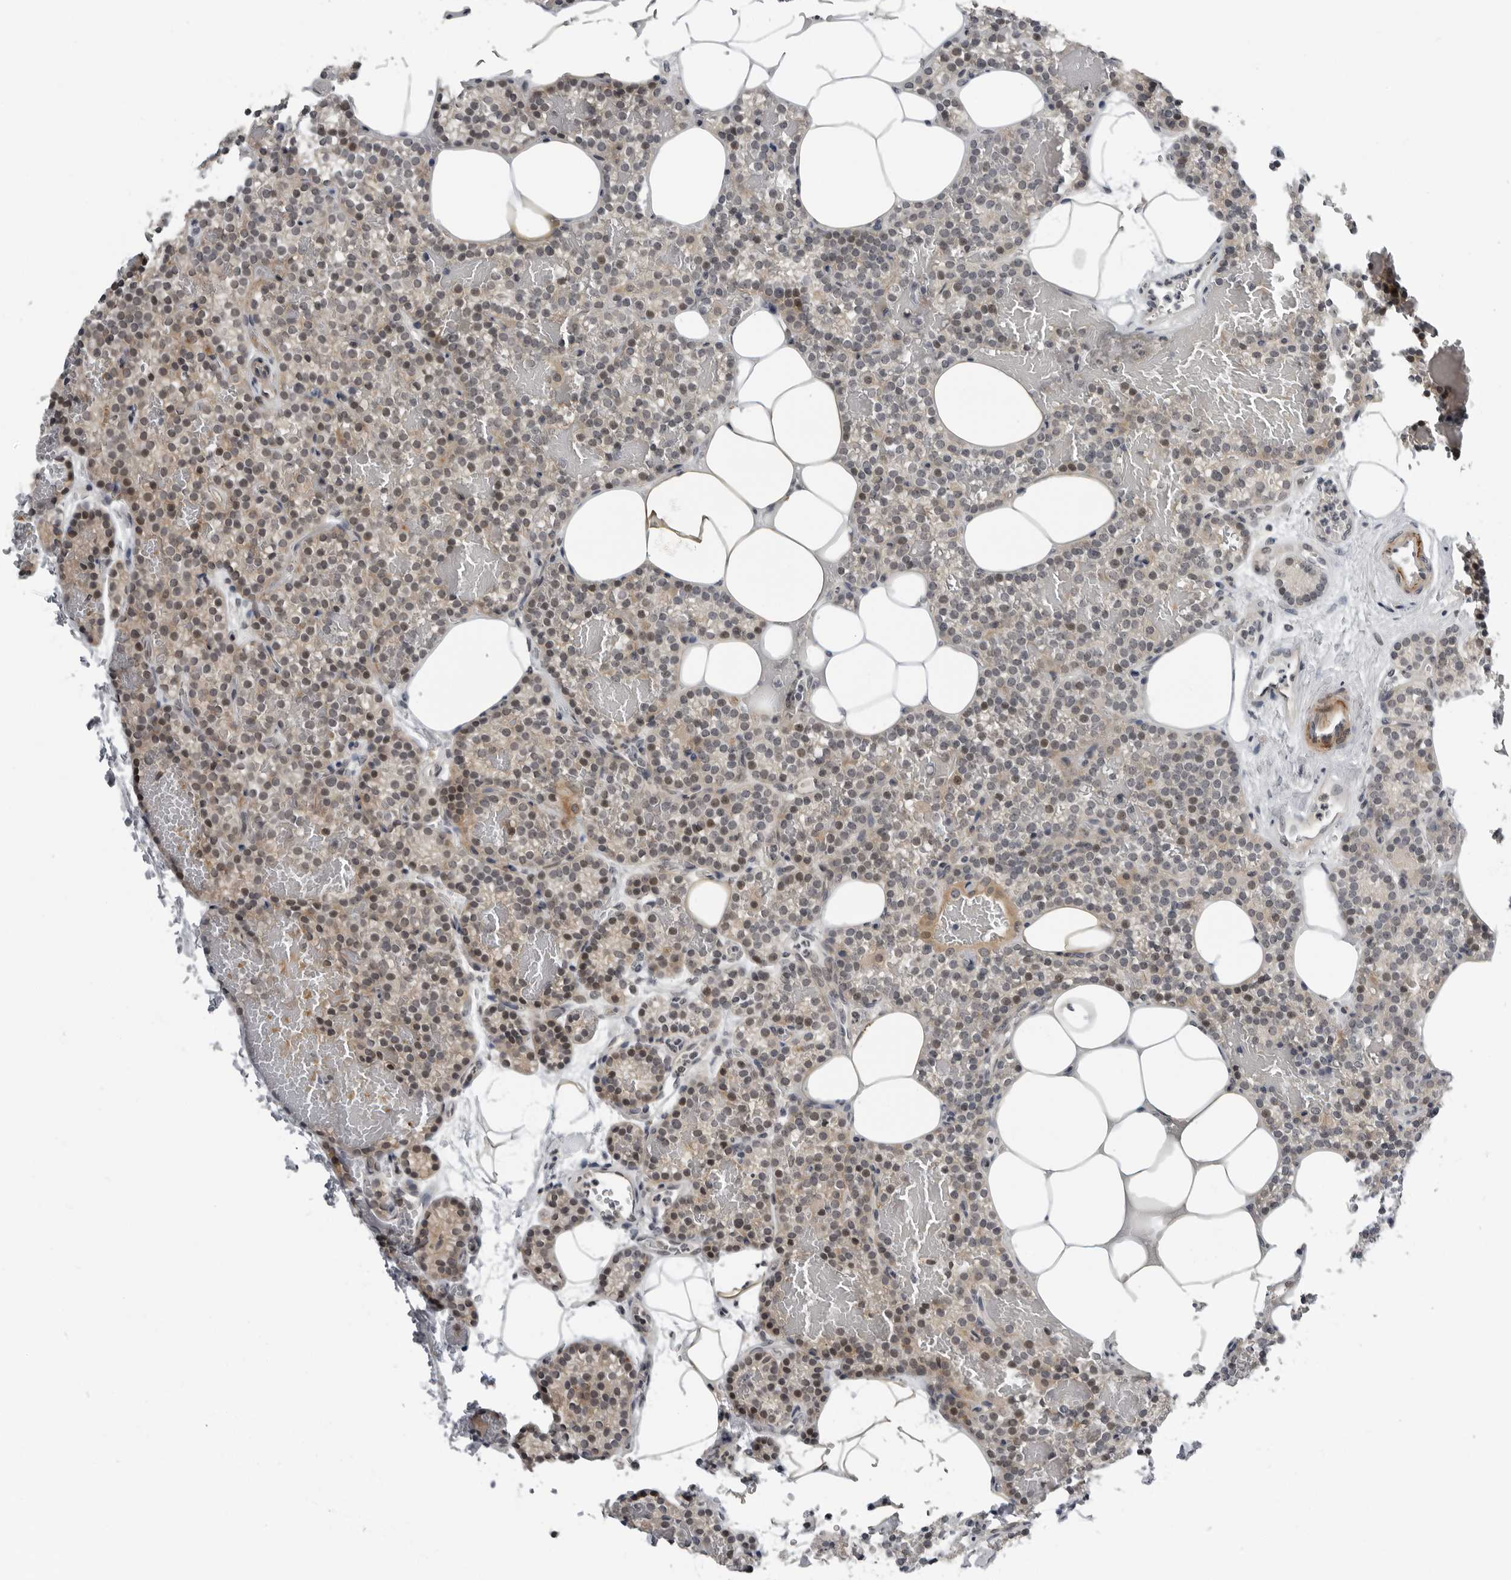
{"staining": {"intensity": "moderate", "quantity": "25%-75%", "location": "cytoplasmic/membranous,nuclear"}, "tissue": "parathyroid gland", "cell_type": "Glandular cells", "image_type": "normal", "snomed": [{"axis": "morphology", "description": "Normal tissue, NOS"}, {"axis": "topography", "description": "Parathyroid gland"}], "caption": "High-magnification brightfield microscopy of normal parathyroid gland stained with DAB (3,3'-diaminobenzidine) (brown) and counterstained with hematoxylin (blue). glandular cells exhibit moderate cytoplasmic/membranous,nuclear positivity is seen in approximately25%-75% of cells.", "gene": "ALPK2", "patient": {"sex": "male", "age": 58}}